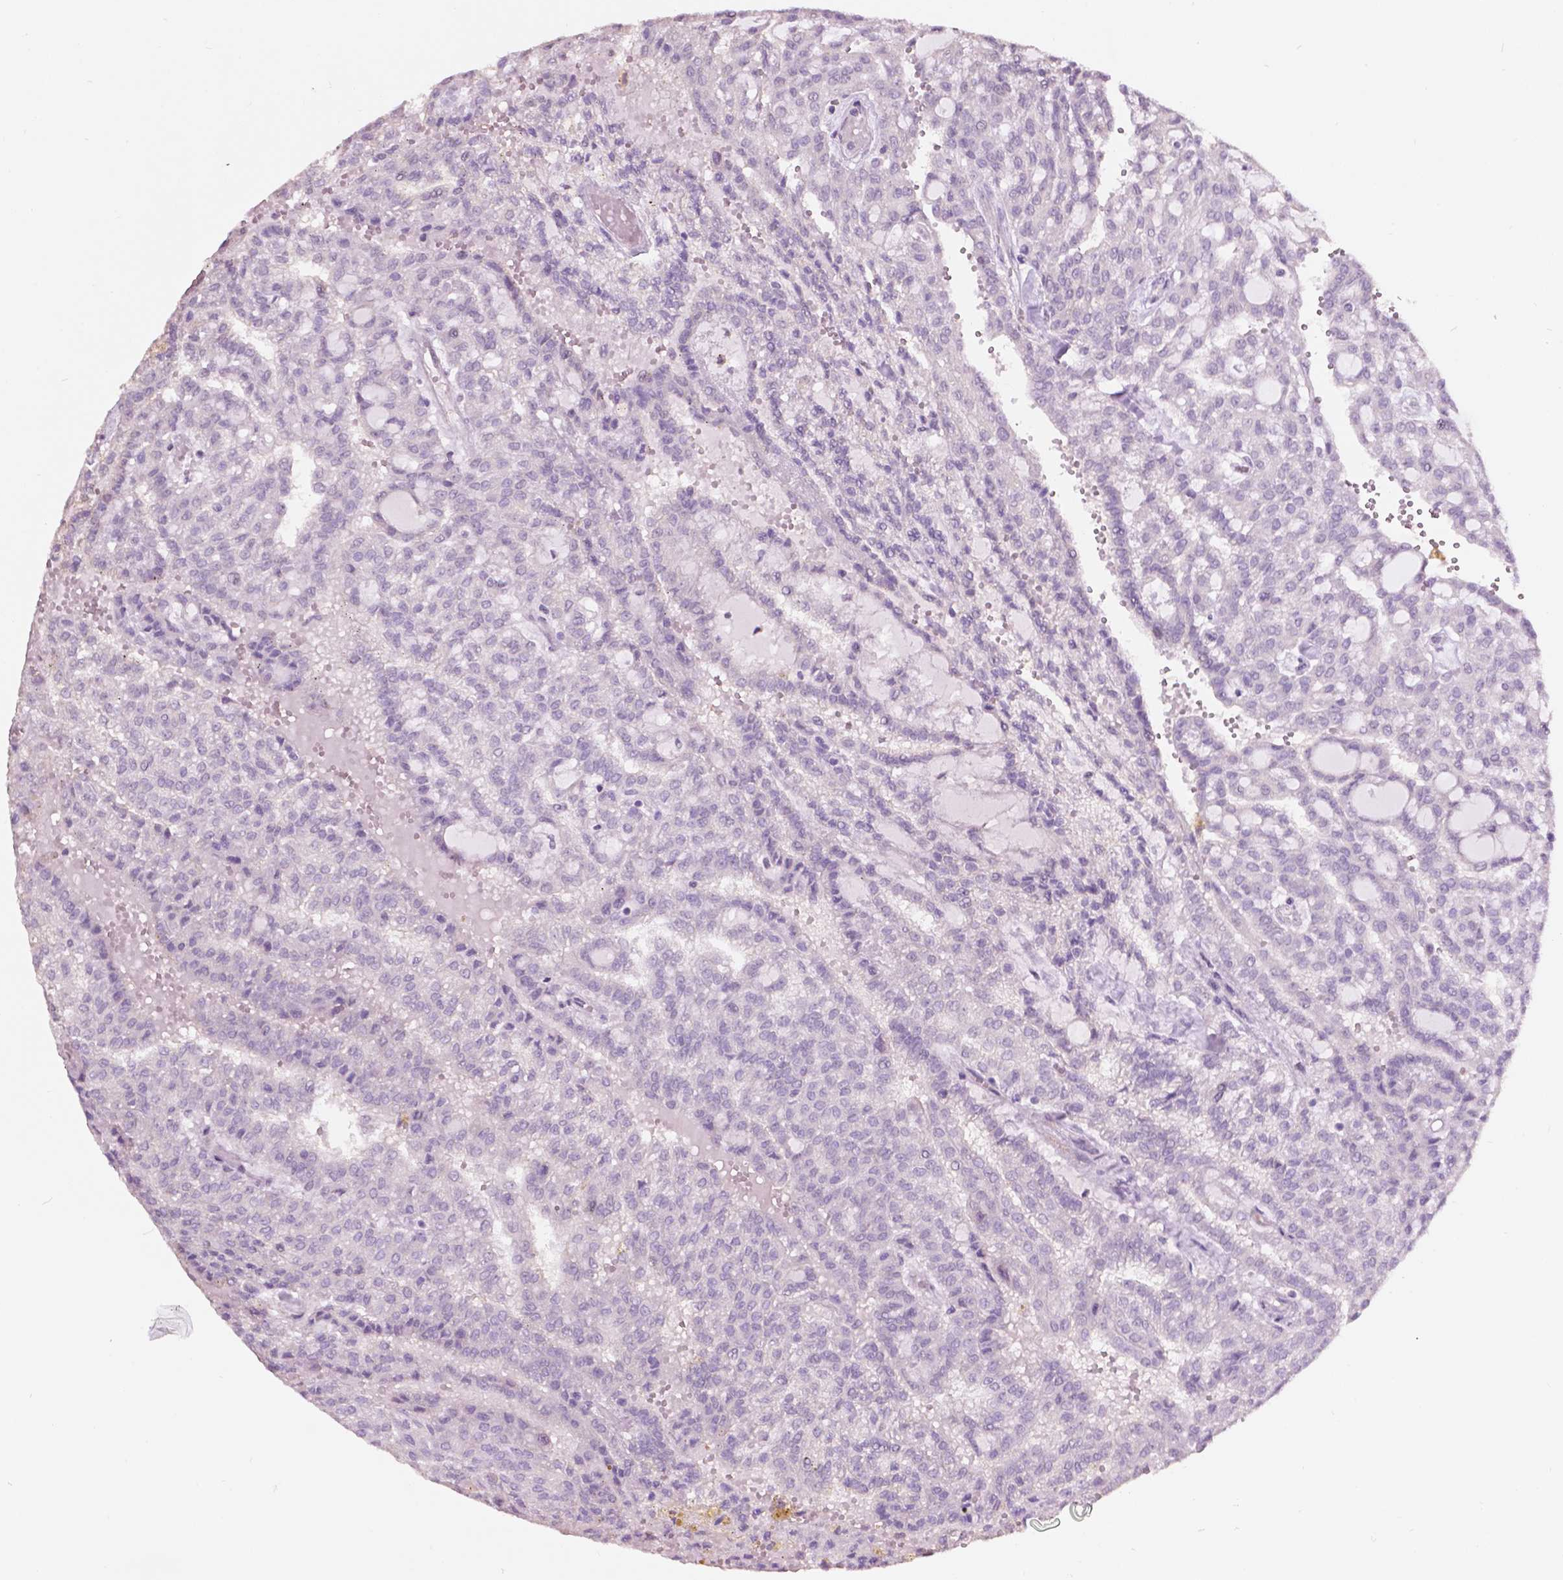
{"staining": {"intensity": "negative", "quantity": "none", "location": "none"}, "tissue": "renal cancer", "cell_type": "Tumor cells", "image_type": "cancer", "snomed": [{"axis": "morphology", "description": "Adenocarcinoma, NOS"}, {"axis": "topography", "description": "Kidney"}], "caption": "DAB immunohistochemical staining of renal adenocarcinoma exhibits no significant expression in tumor cells. Brightfield microscopy of immunohistochemistry (IHC) stained with DAB (3,3'-diaminobenzidine) (brown) and hematoxylin (blue), captured at high magnification.", "gene": "TM6SF2", "patient": {"sex": "male", "age": 63}}